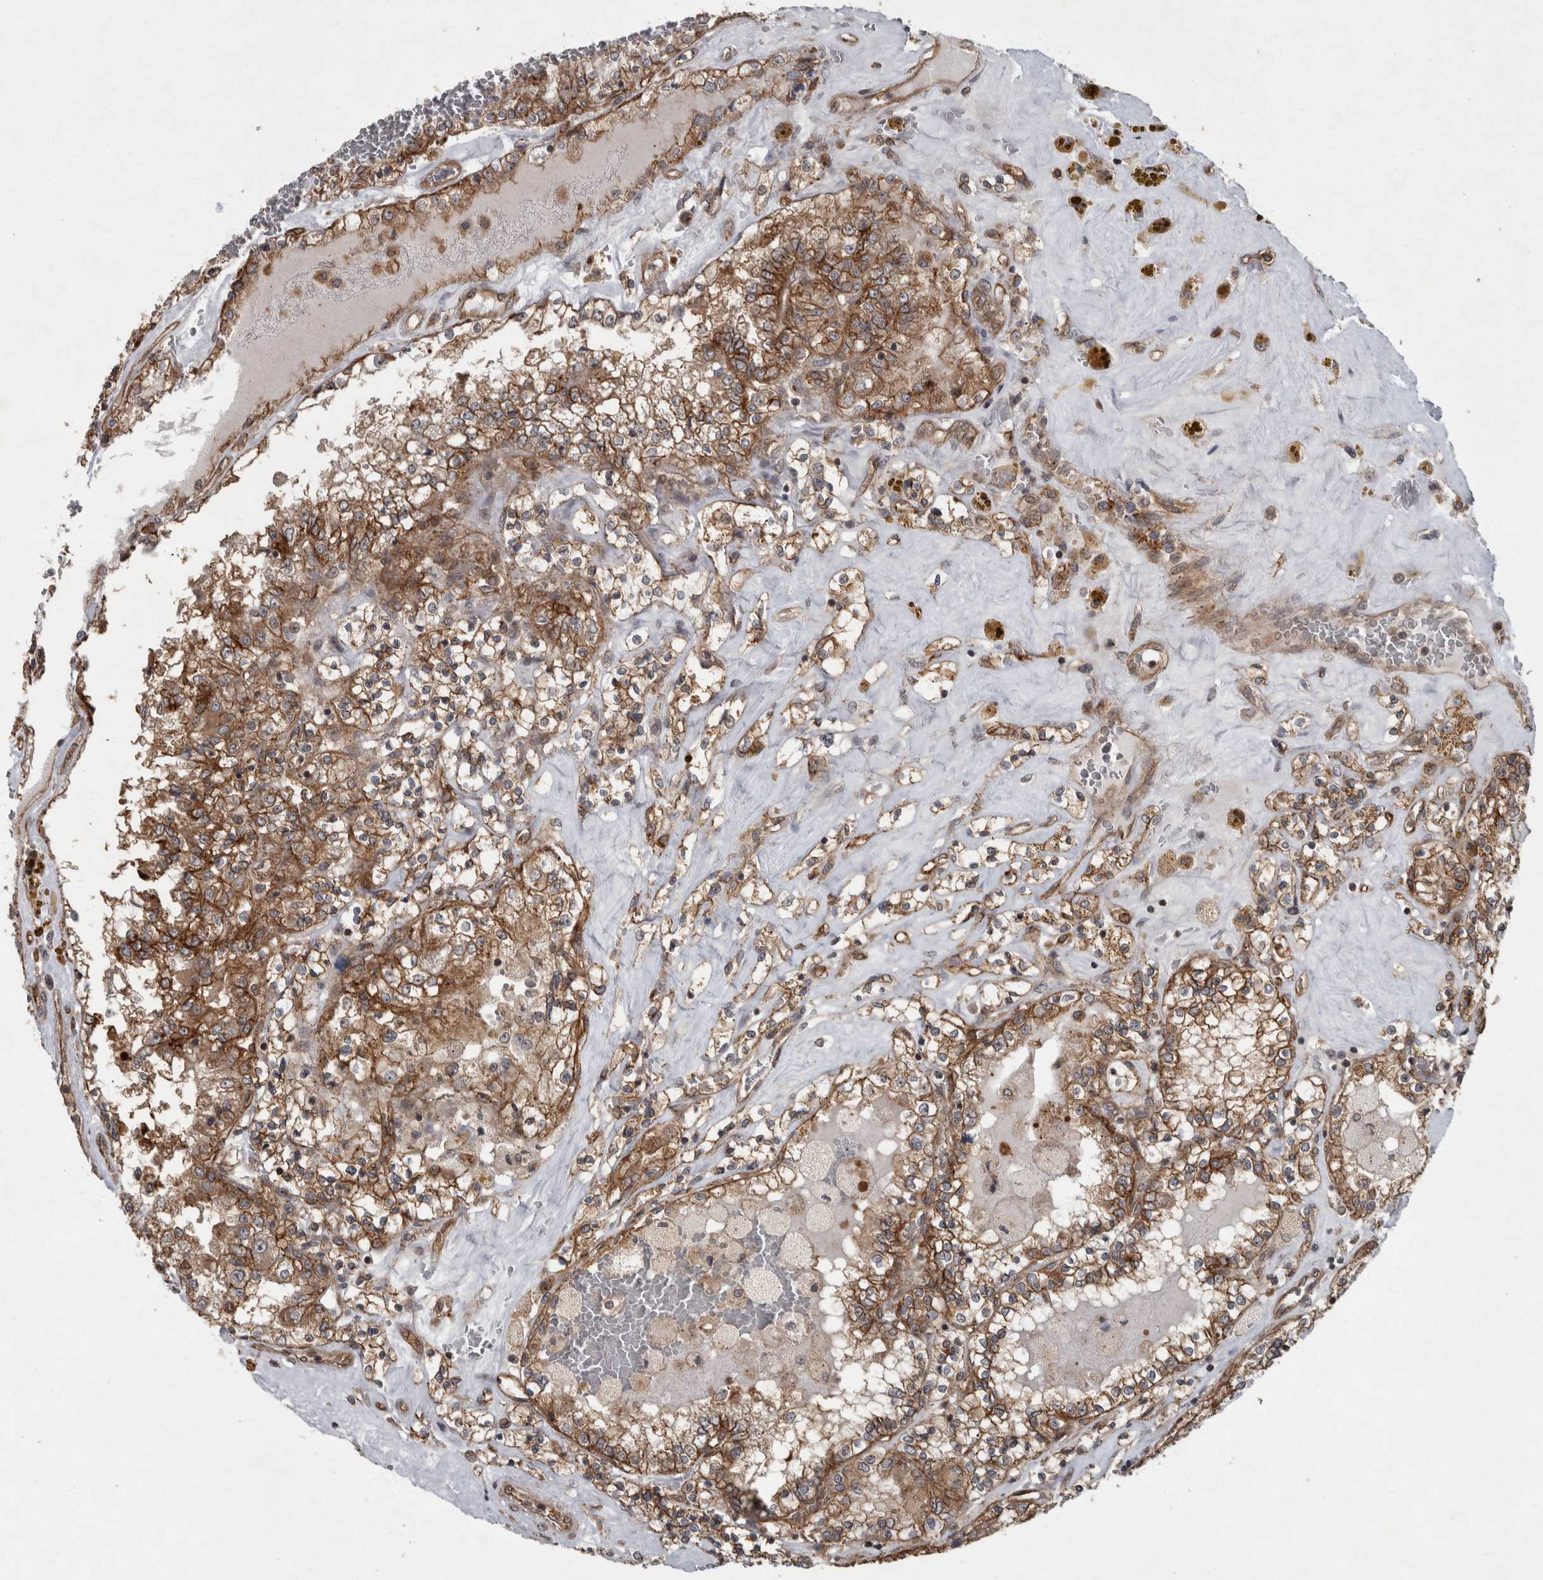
{"staining": {"intensity": "moderate", "quantity": ">75%", "location": "cytoplasmic/membranous"}, "tissue": "renal cancer", "cell_type": "Tumor cells", "image_type": "cancer", "snomed": [{"axis": "morphology", "description": "Adenocarcinoma, NOS"}, {"axis": "topography", "description": "Kidney"}], "caption": "Immunohistochemistry (IHC) staining of renal cancer, which exhibits medium levels of moderate cytoplasmic/membranous staining in approximately >75% of tumor cells indicating moderate cytoplasmic/membranous protein staining. The staining was performed using DAB (brown) for protein detection and nuclei were counterstained in hematoxylin (blue).", "gene": "VEGFD", "patient": {"sex": "female", "age": 56}}